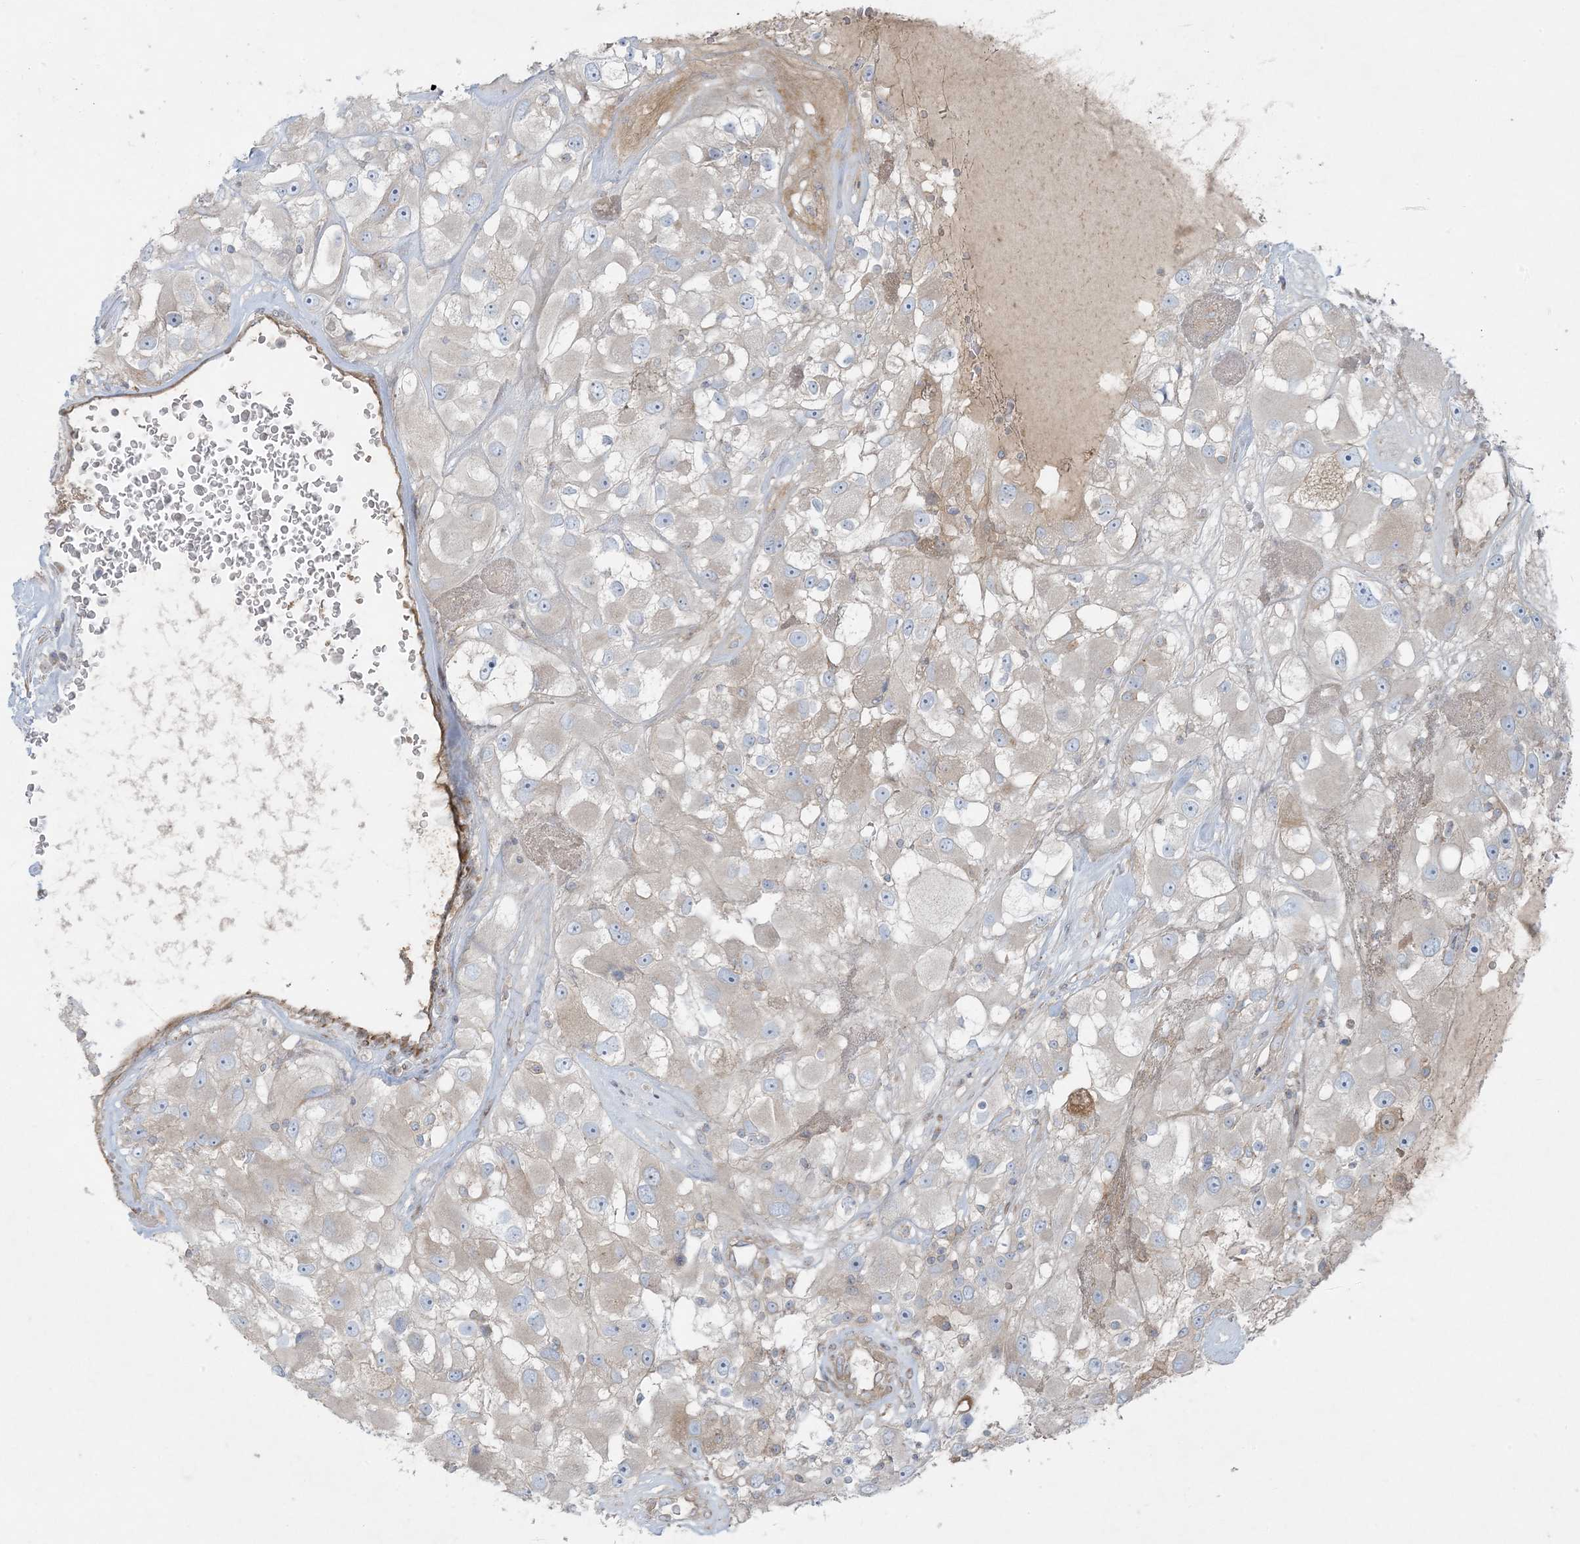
{"staining": {"intensity": "weak", "quantity": "<25%", "location": "cytoplasmic/membranous"}, "tissue": "renal cancer", "cell_type": "Tumor cells", "image_type": "cancer", "snomed": [{"axis": "morphology", "description": "Adenocarcinoma, NOS"}, {"axis": "topography", "description": "Kidney"}], "caption": "An immunohistochemistry (IHC) histopathology image of adenocarcinoma (renal) is shown. There is no staining in tumor cells of adenocarcinoma (renal).", "gene": "PIK3R4", "patient": {"sex": "female", "age": 52}}